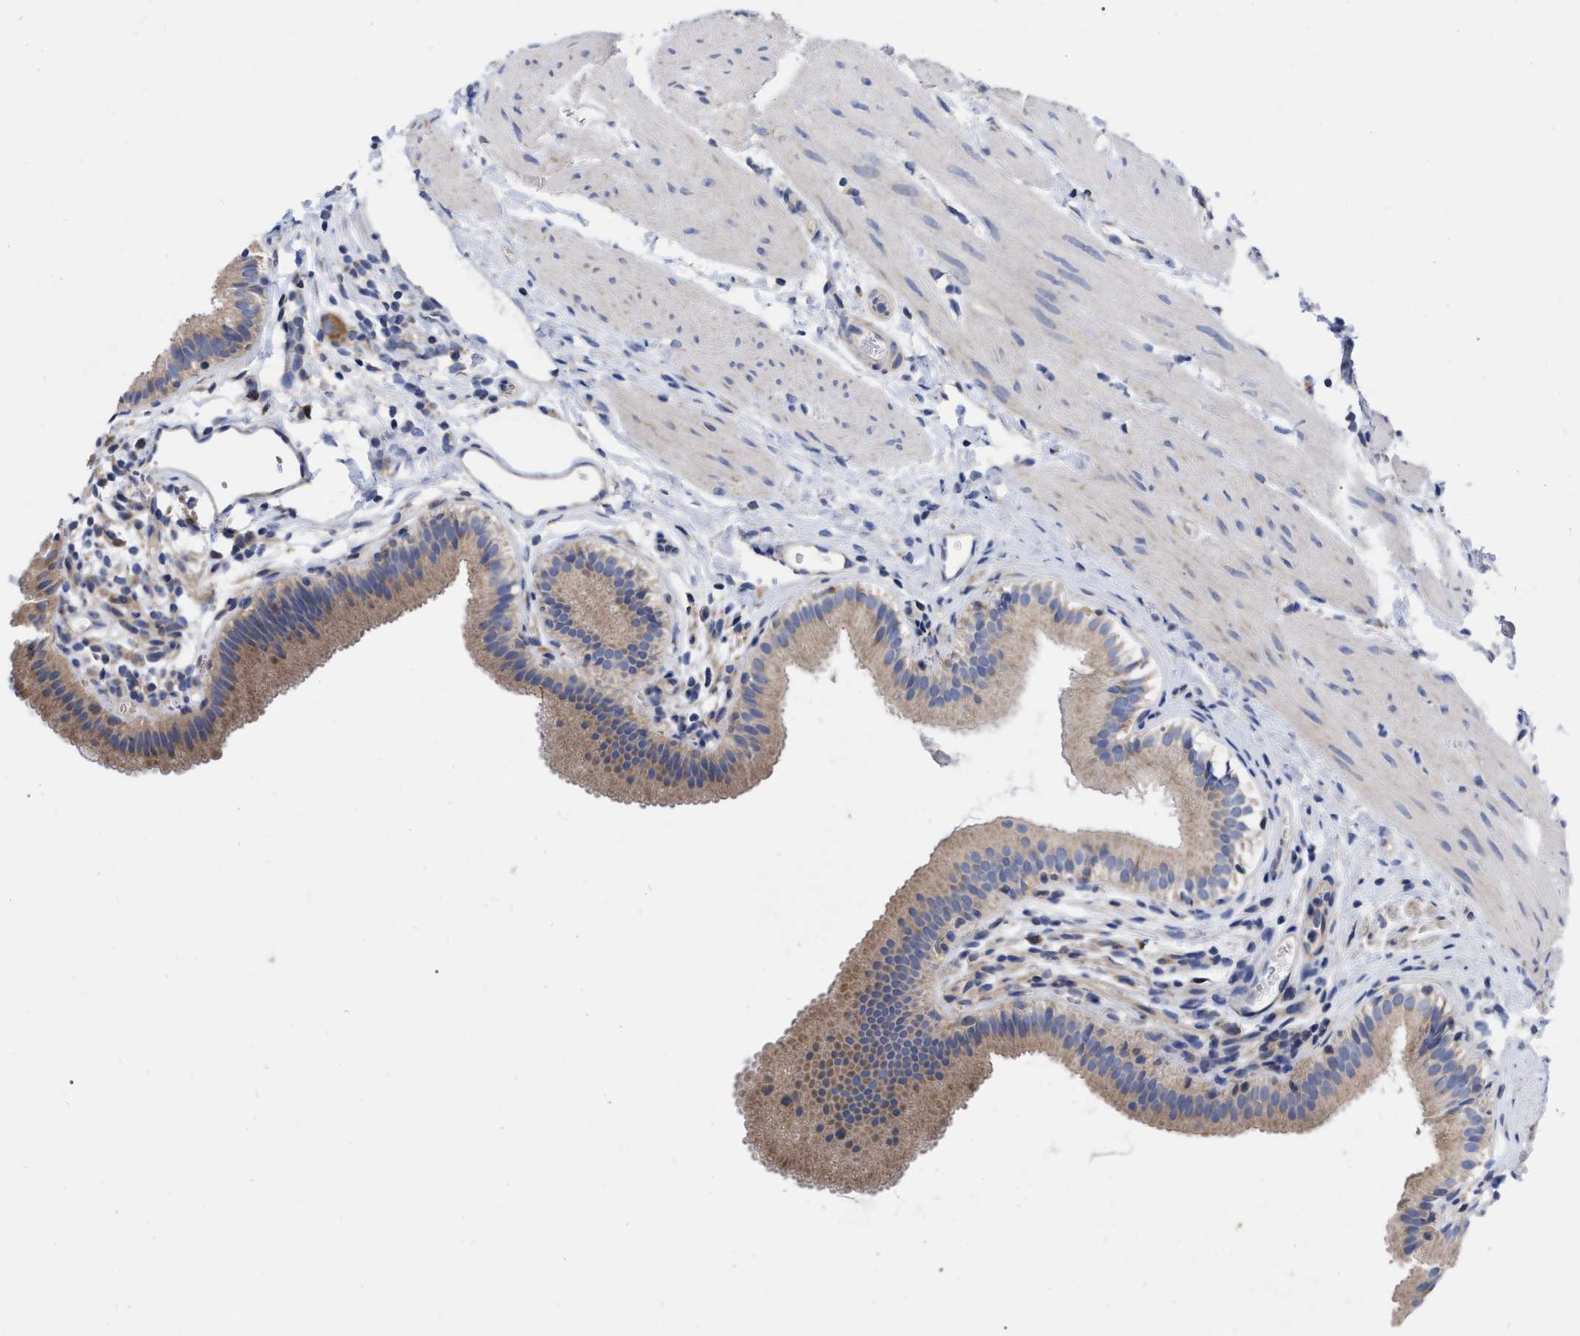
{"staining": {"intensity": "moderate", "quantity": ">75%", "location": "cytoplasmic/membranous"}, "tissue": "gallbladder", "cell_type": "Glandular cells", "image_type": "normal", "snomed": [{"axis": "morphology", "description": "Normal tissue, NOS"}, {"axis": "topography", "description": "Gallbladder"}], "caption": "Immunohistochemical staining of benign gallbladder exhibits medium levels of moderate cytoplasmic/membranous expression in approximately >75% of glandular cells.", "gene": "CDKN2C", "patient": {"sex": "female", "age": 26}}